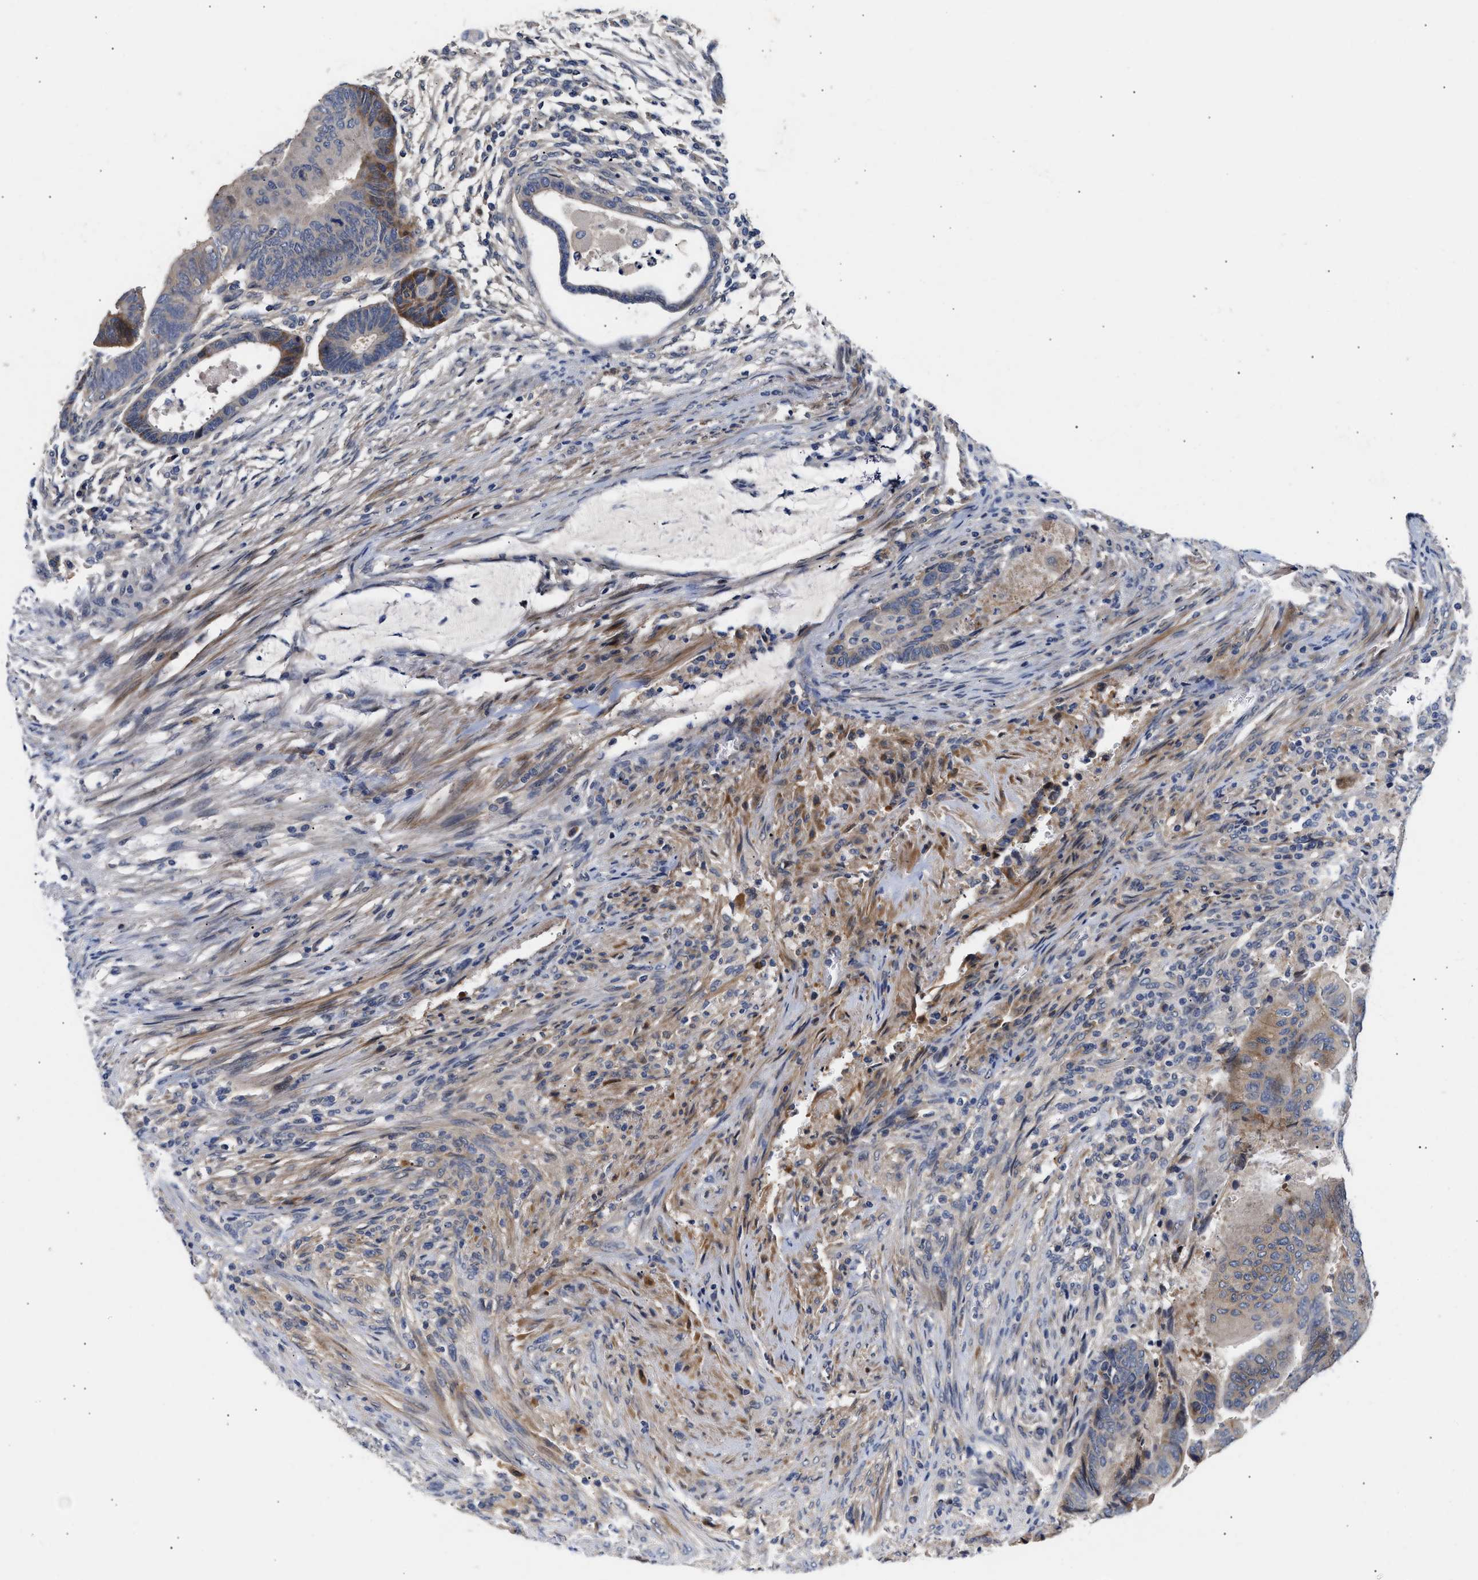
{"staining": {"intensity": "moderate", "quantity": "<25%", "location": "cytoplasmic/membranous"}, "tissue": "colorectal cancer", "cell_type": "Tumor cells", "image_type": "cancer", "snomed": [{"axis": "morphology", "description": "Normal tissue, NOS"}, {"axis": "morphology", "description": "Adenocarcinoma, NOS"}, {"axis": "topography", "description": "Rectum"}, {"axis": "topography", "description": "Peripheral nerve tissue"}], "caption": "The histopathology image reveals immunohistochemical staining of colorectal adenocarcinoma. There is moderate cytoplasmic/membranous positivity is present in approximately <25% of tumor cells.", "gene": "KASH5", "patient": {"sex": "male", "age": 92}}